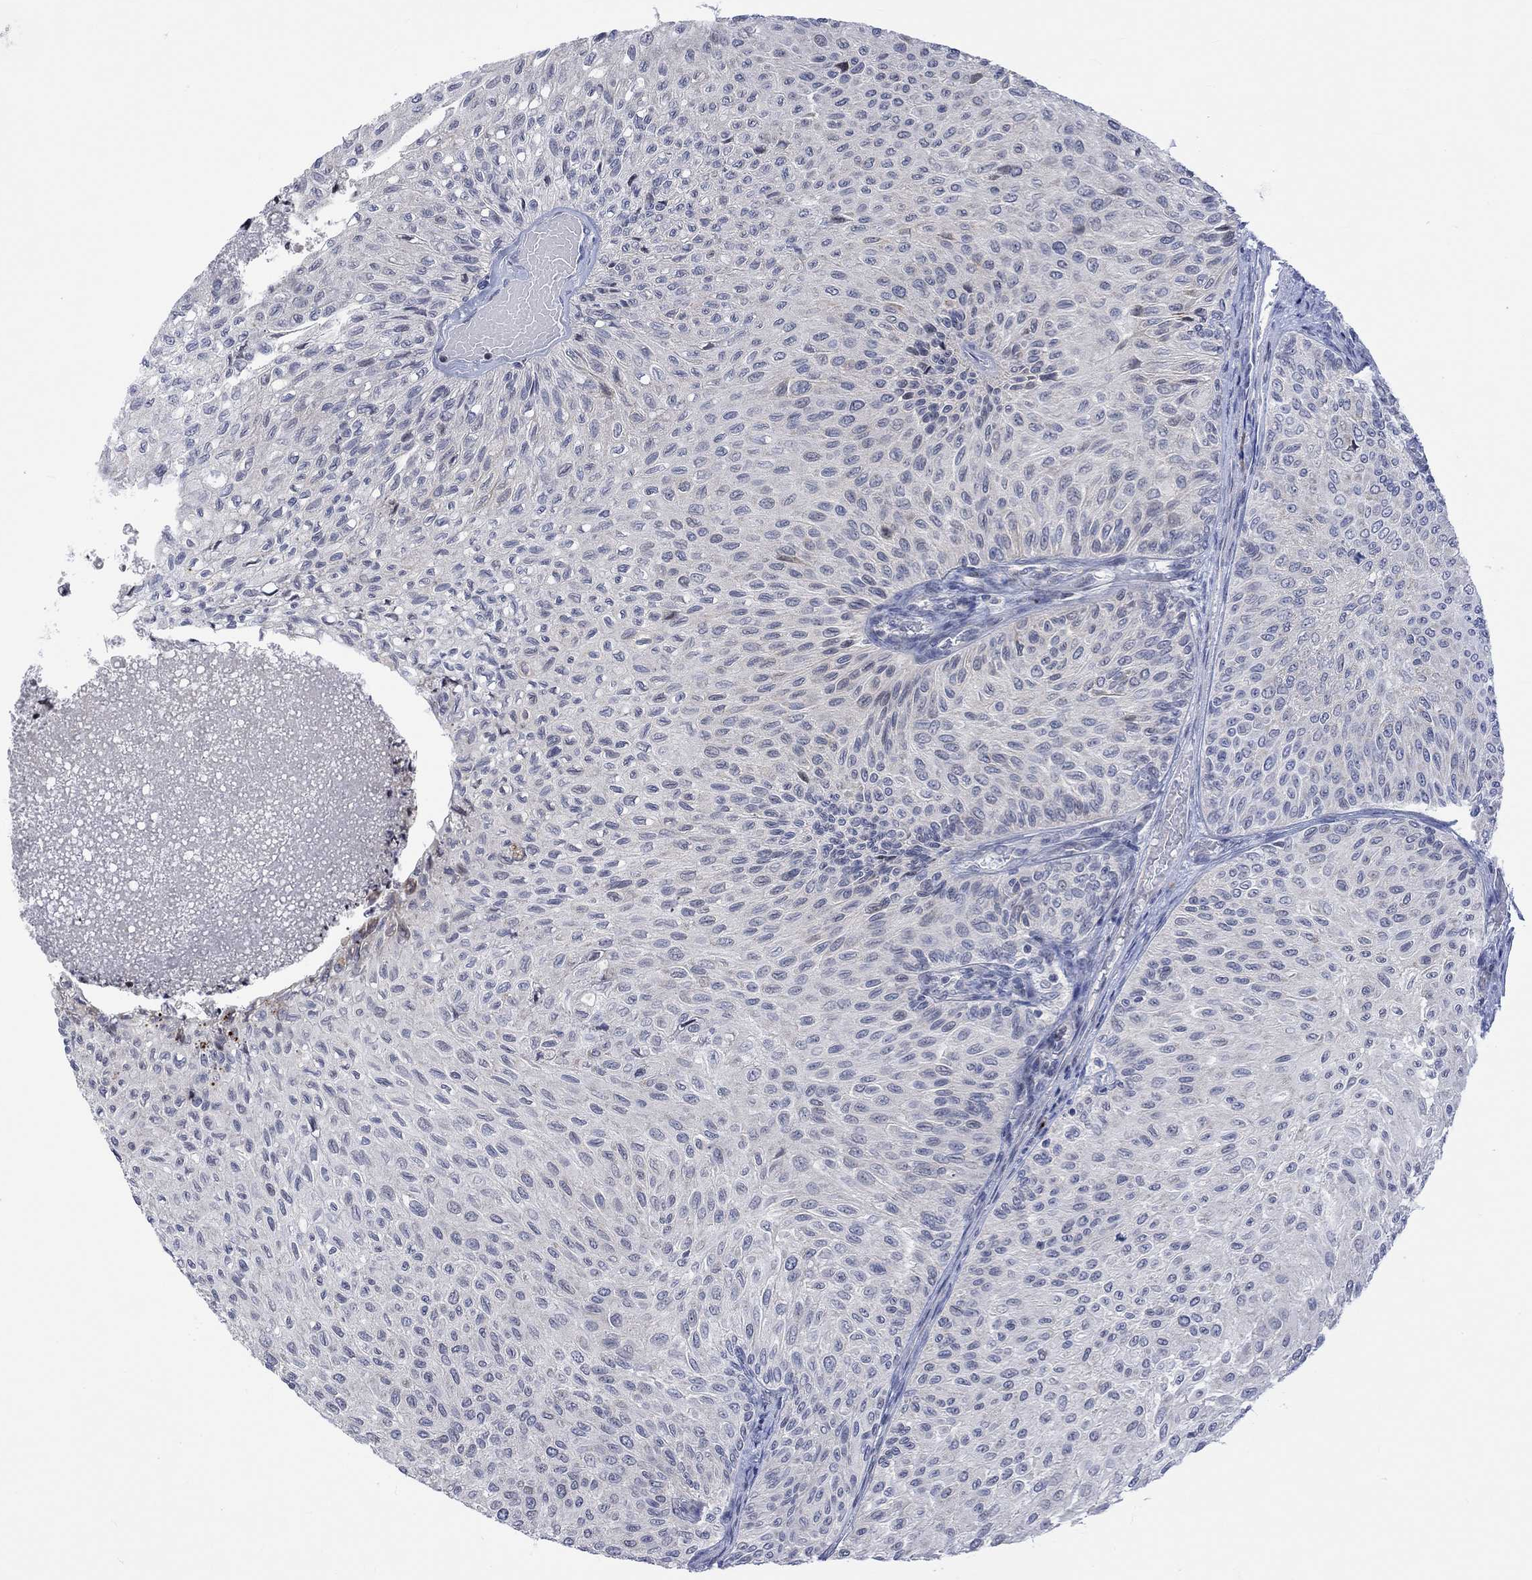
{"staining": {"intensity": "negative", "quantity": "none", "location": "none"}, "tissue": "urothelial cancer", "cell_type": "Tumor cells", "image_type": "cancer", "snomed": [{"axis": "morphology", "description": "Urothelial carcinoma, Low grade"}, {"axis": "topography", "description": "Urinary bladder"}], "caption": "A photomicrograph of human low-grade urothelial carcinoma is negative for staining in tumor cells.", "gene": "DCX", "patient": {"sex": "male", "age": 78}}